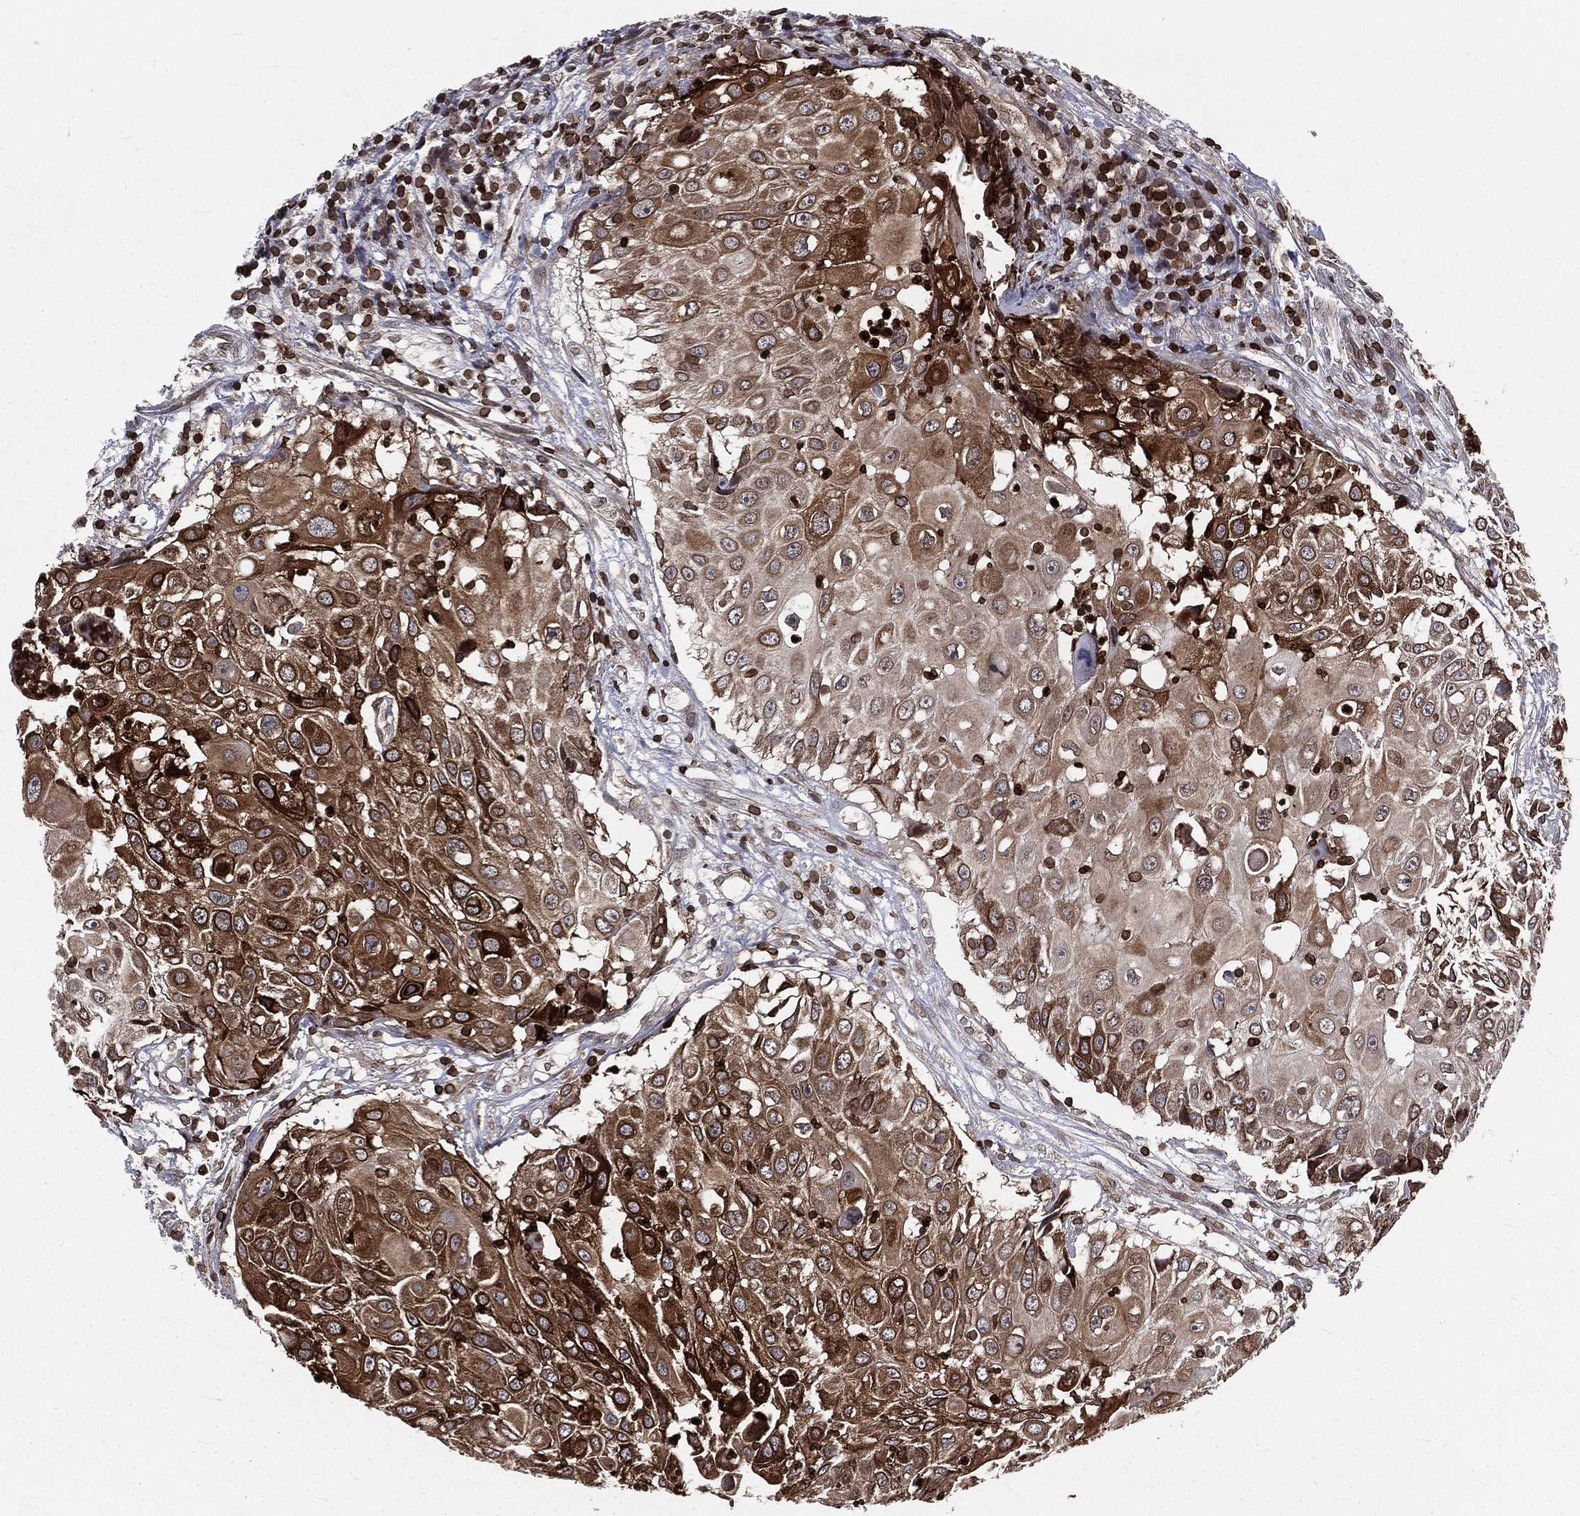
{"staining": {"intensity": "strong", "quantity": ">75%", "location": "cytoplasmic/membranous"}, "tissue": "urothelial cancer", "cell_type": "Tumor cells", "image_type": "cancer", "snomed": [{"axis": "morphology", "description": "Urothelial carcinoma, High grade"}, {"axis": "topography", "description": "Urinary bladder"}], "caption": "The immunohistochemical stain shows strong cytoplasmic/membranous expression in tumor cells of urothelial cancer tissue.", "gene": "LBR", "patient": {"sex": "female", "age": 79}}